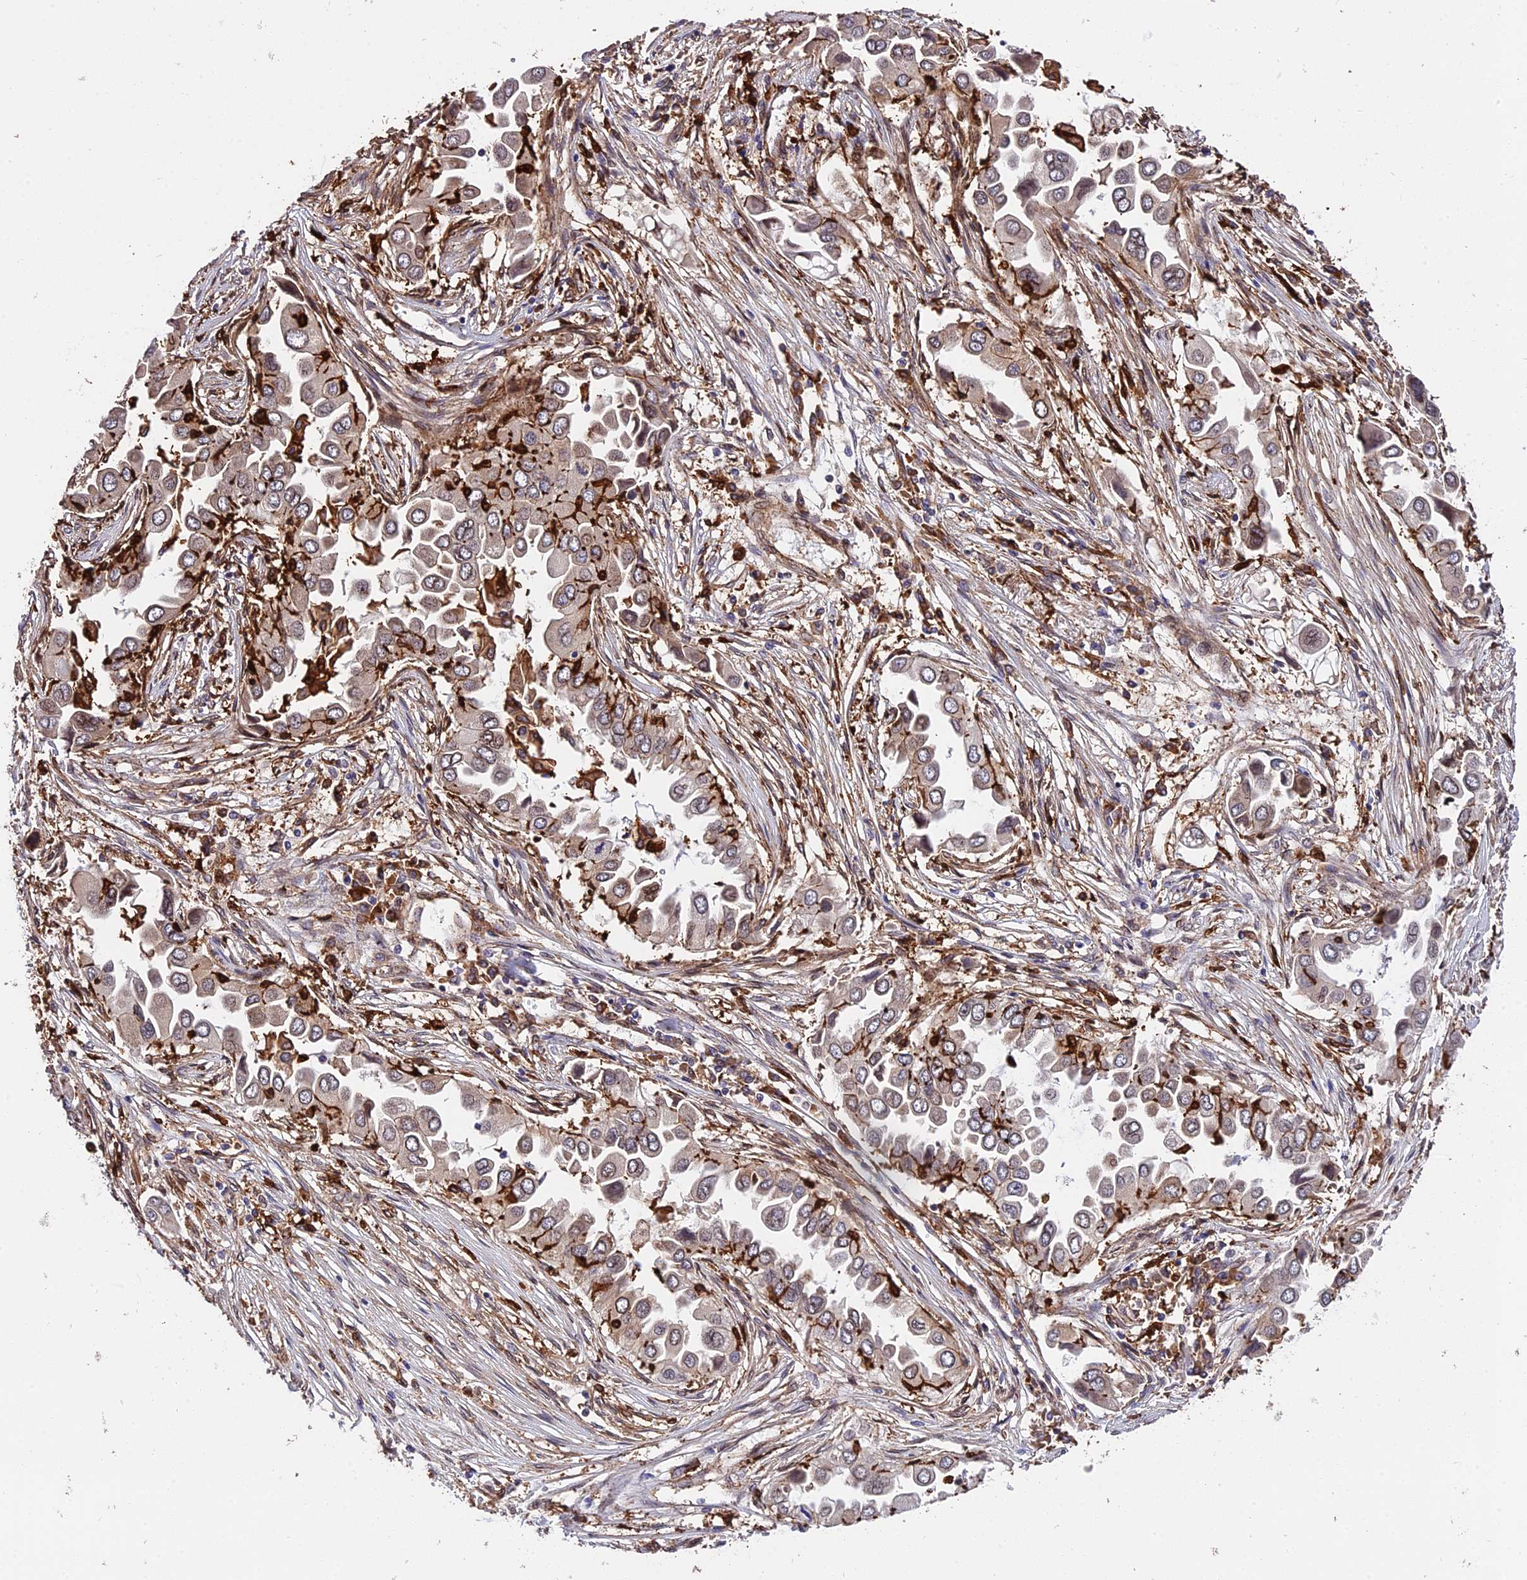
{"staining": {"intensity": "weak", "quantity": "<25%", "location": "cytoplasmic/membranous"}, "tissue": "lung cancer", "cell_type": "Tumor cells", "image_type": "cancer", "snomed": [{"axis": "morphology", "description": "Adenocarcinoma, NOS"}, {"axis": "topography", "description": "Lung"}], "caption": "Protein analysis of lung cancer (adenocarcinoma) exhibits no significant expression in tumor cells.", "gene": "HERPUD1", "patient": {"sex": "female", "age": 76}}